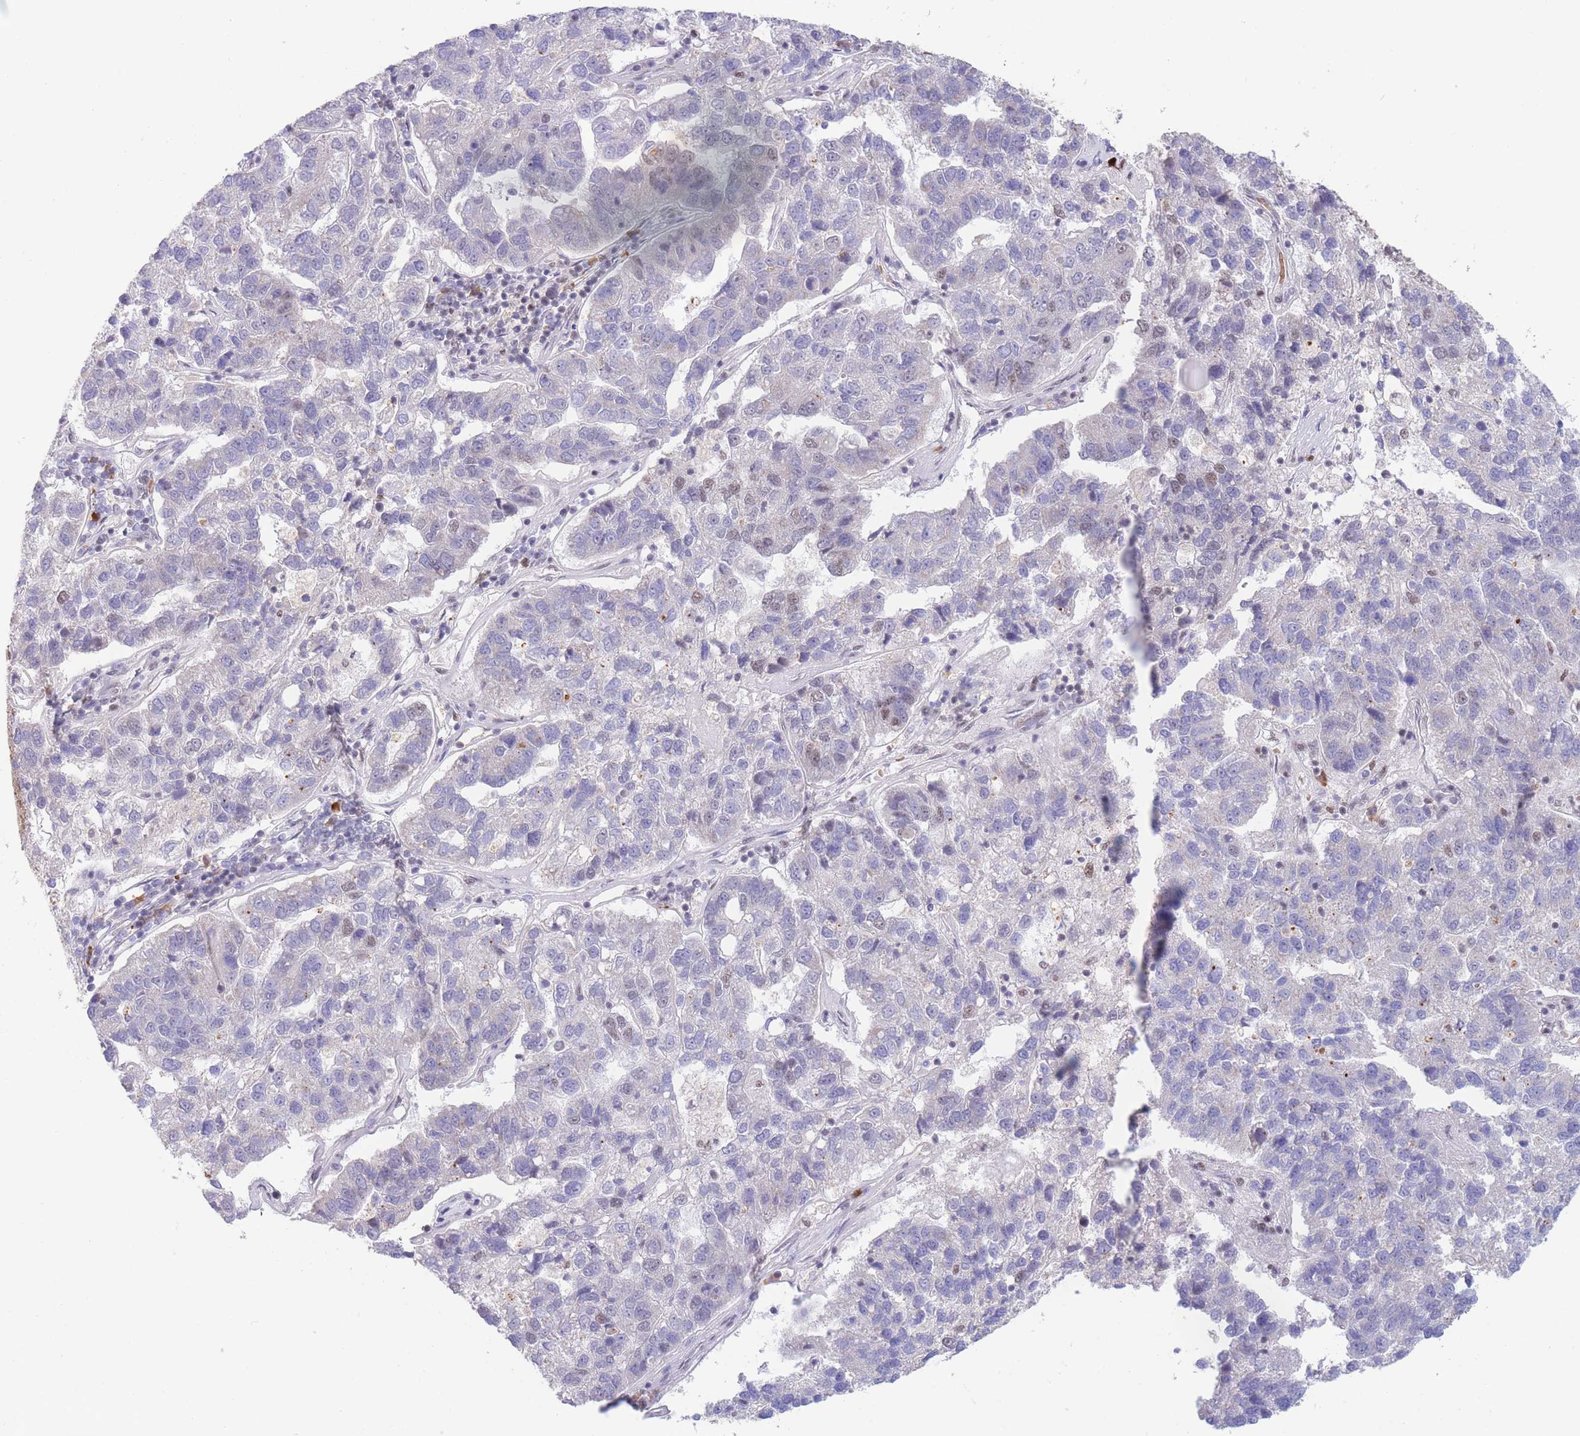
{"staining": {"intensity": "weak", "quantity": "<25%", "location": "nuclear"}, "tissue": "pancreatic cancer", "cell_type": "Tumor cells", "image_type": "cancer", "snomed": [{"axis": "morphology", "description": "Adenocarcinoma, NOS"}, {"axis": "topography", "description": "Pancreas"}], "caption": "This is an immunohistochemistry (IHC) histopathology image of human pancreatic cancer (adenocarcinoma). There is no positivity in tumor cells.", "gene": "SMAD9", "patient": {"sex": "female", "age": 61}}